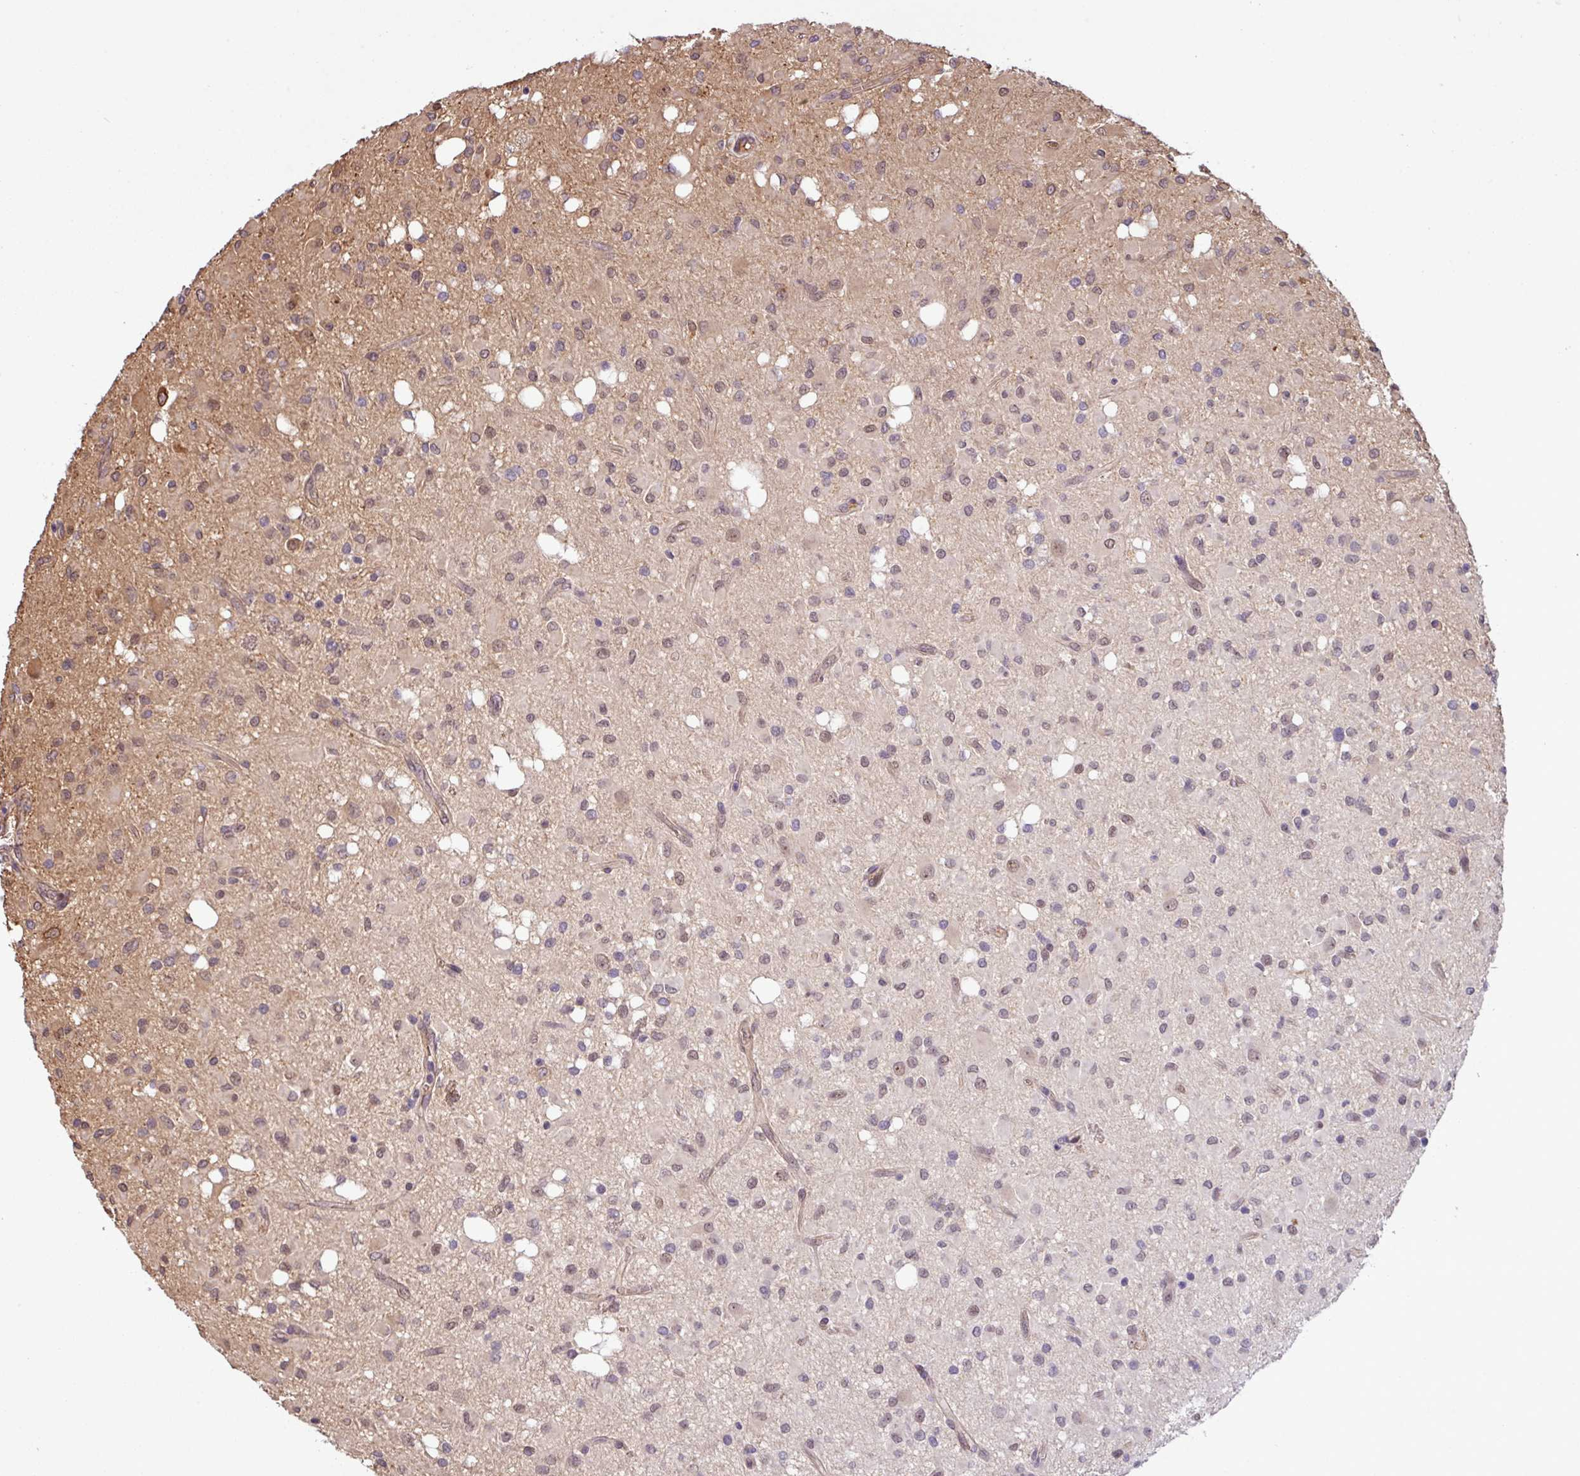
{"staining": {"intensity": "weak", "quantity": "<25%", "location": "nuclear"}, "tissue": "glioma", "cell_type": "Tumor cells", "image_type": "cancer", "snomed": [{"axis": "morphology", "description": "Glioma, malignant, Low grade"}, {"axis": "topography", "description": "Brain"}], "caption": "Tumor cells are negative for brown protein staining in malignant glioma (low-grade).", "gene": "C7orf50", "patient": {"sex": "female", "age": 33}}